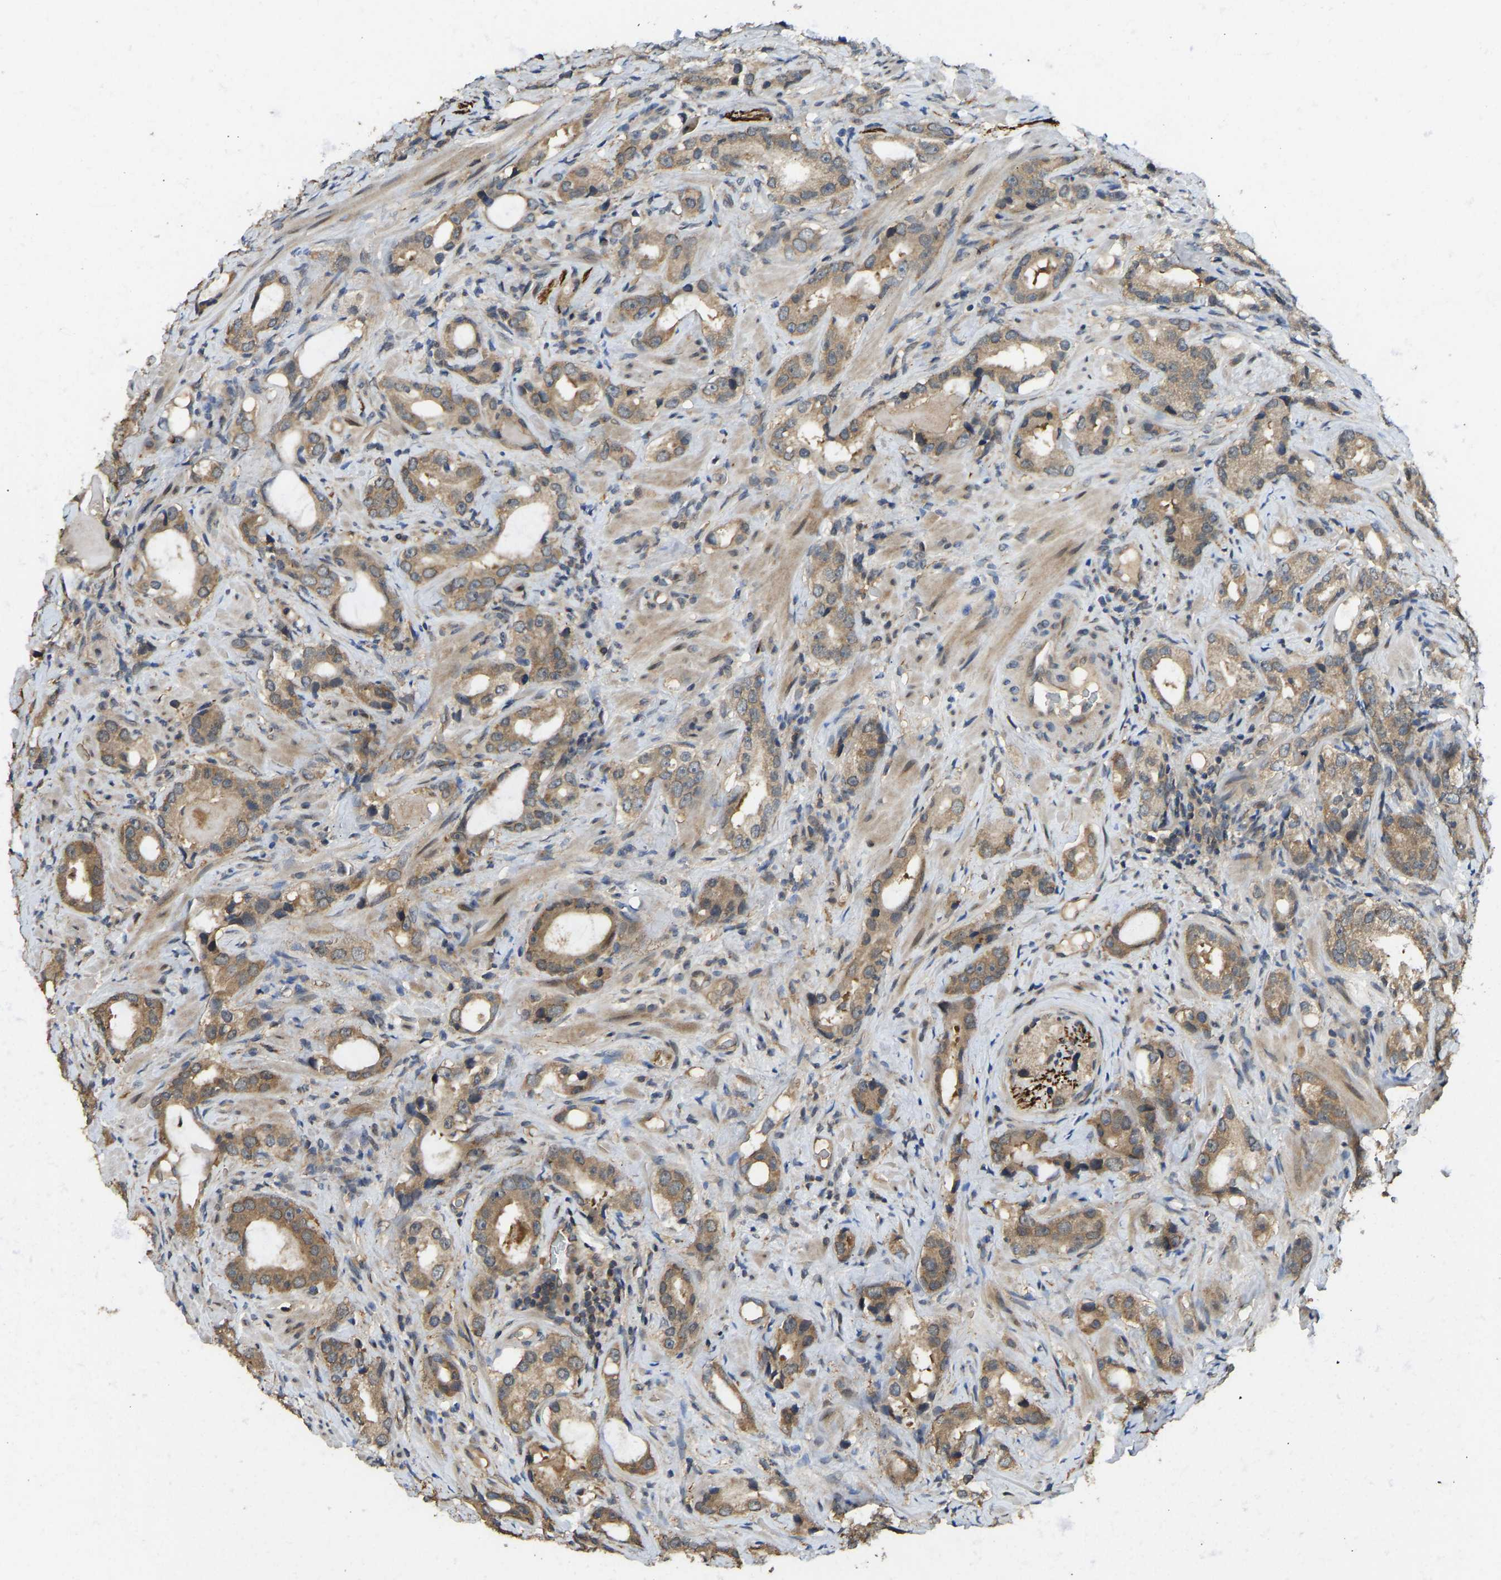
{"staining": {"intensity": "moderate", "quantity": ">75%", "location": "cytoplasmic/membranous"}, "tissue": "prostate cancer", "cell_type": "Tumor cells", "image_type": "cancer", "snomed": [{"axis": "morphology", "description": "Adenocarcinoma, High grade"}, {"axis": "topography", "description": "Prostate"}], "caption": "Moderate cytoplasmic/membranous staining is identified in approximately >75% of tumor cells in prostate high-grade adenocarcinoma.", "gene": "NDRG3", "patient": {"sex": "male", "age": 63}}